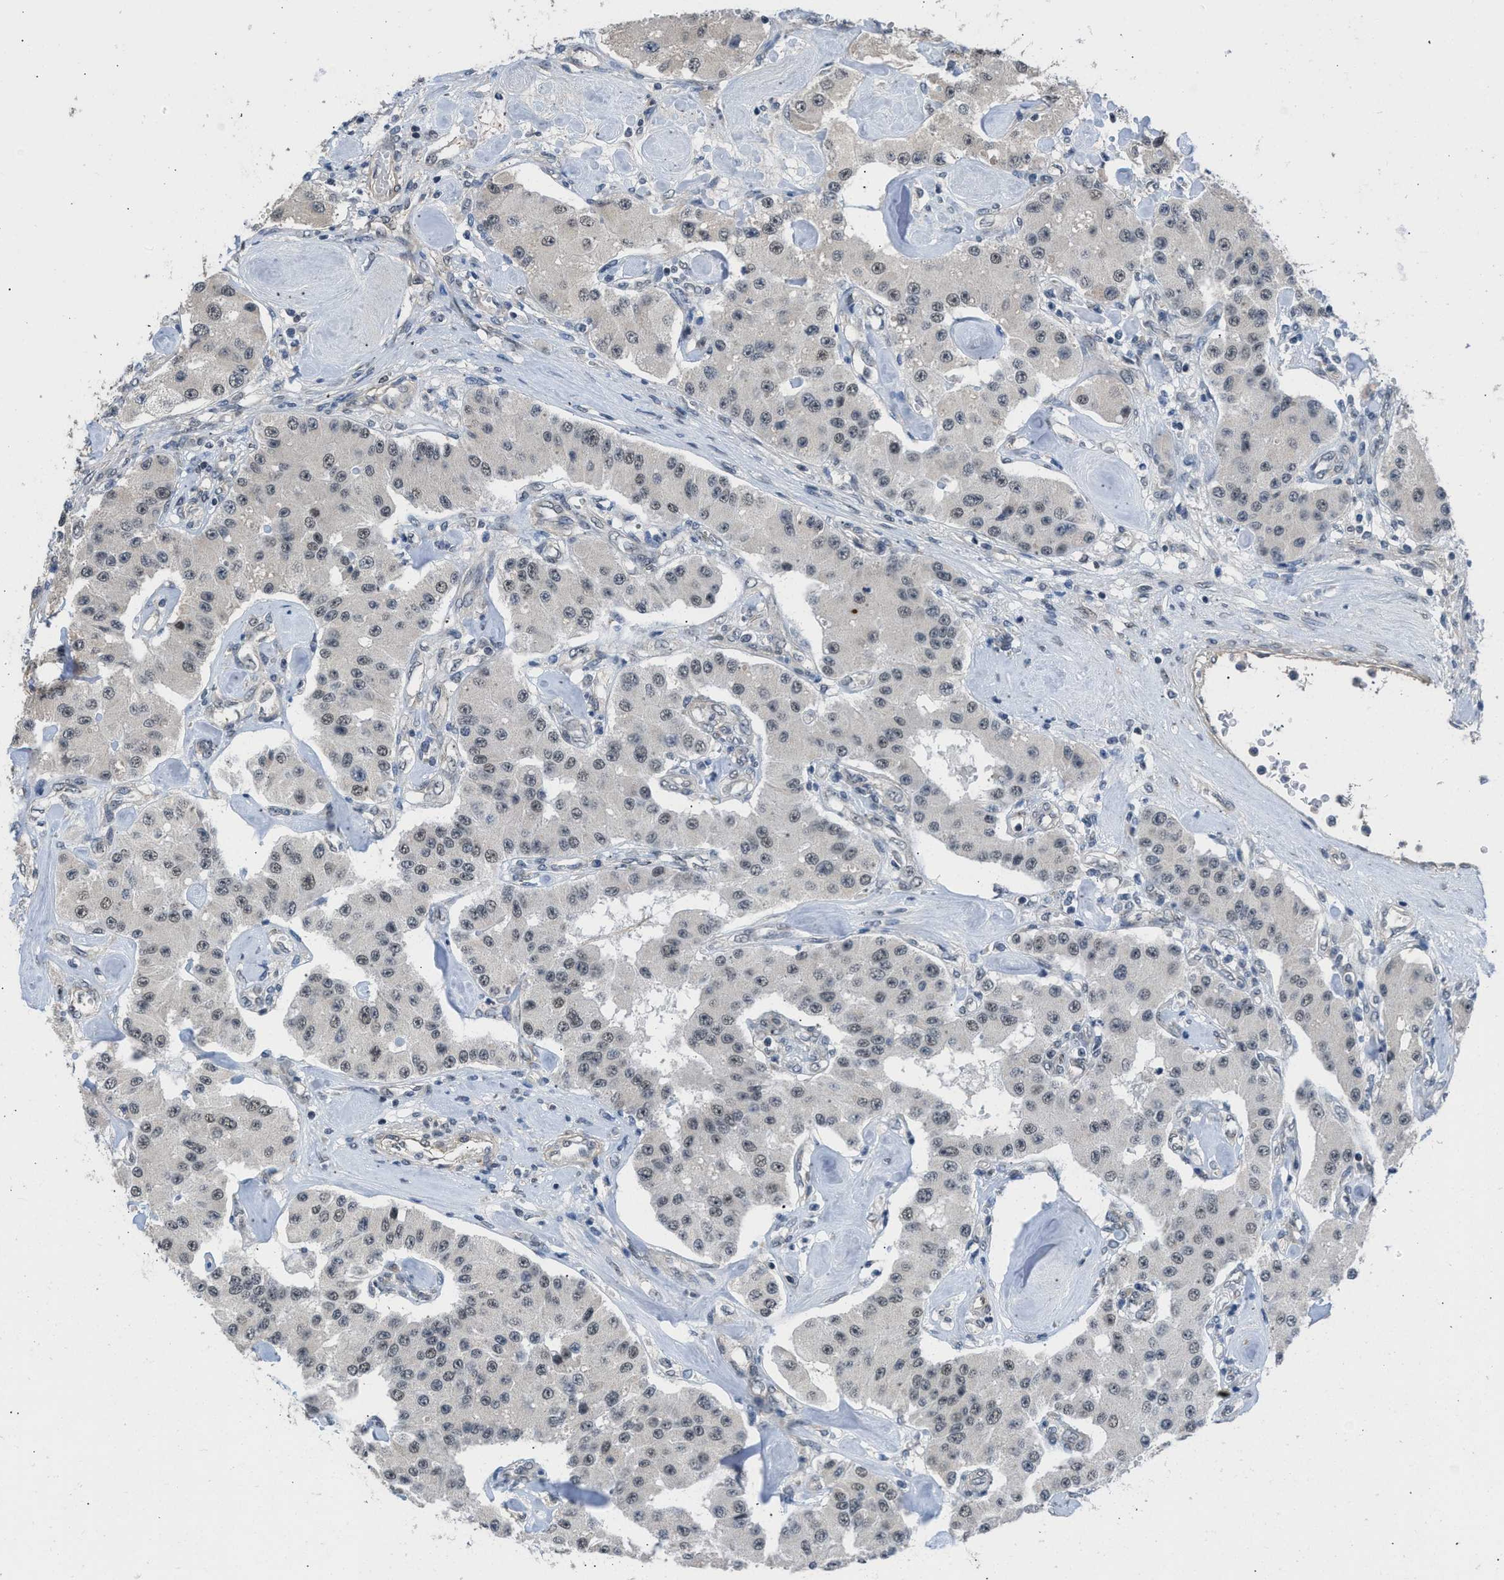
{"staining": {"intensity": "weak", "quantity": "25%-75%", "location": "nuclear"}, "tissue": "carcinoid", "cell_type": "Tumor cells", "image_type": "cancer", "snomed": [{"axis": "morphology", "description": "Carcinoid, malignant, NOS"}, {"axis": "topography", "description": "Pancreas"}], "caption": "Protein analysis of carcinoid tissue demonstrates weak nuclear positivity in approximately 25%-75% of tumor cells.", "gene": "TERF2IP", "patient": {"sex": "male", "age": 41}}